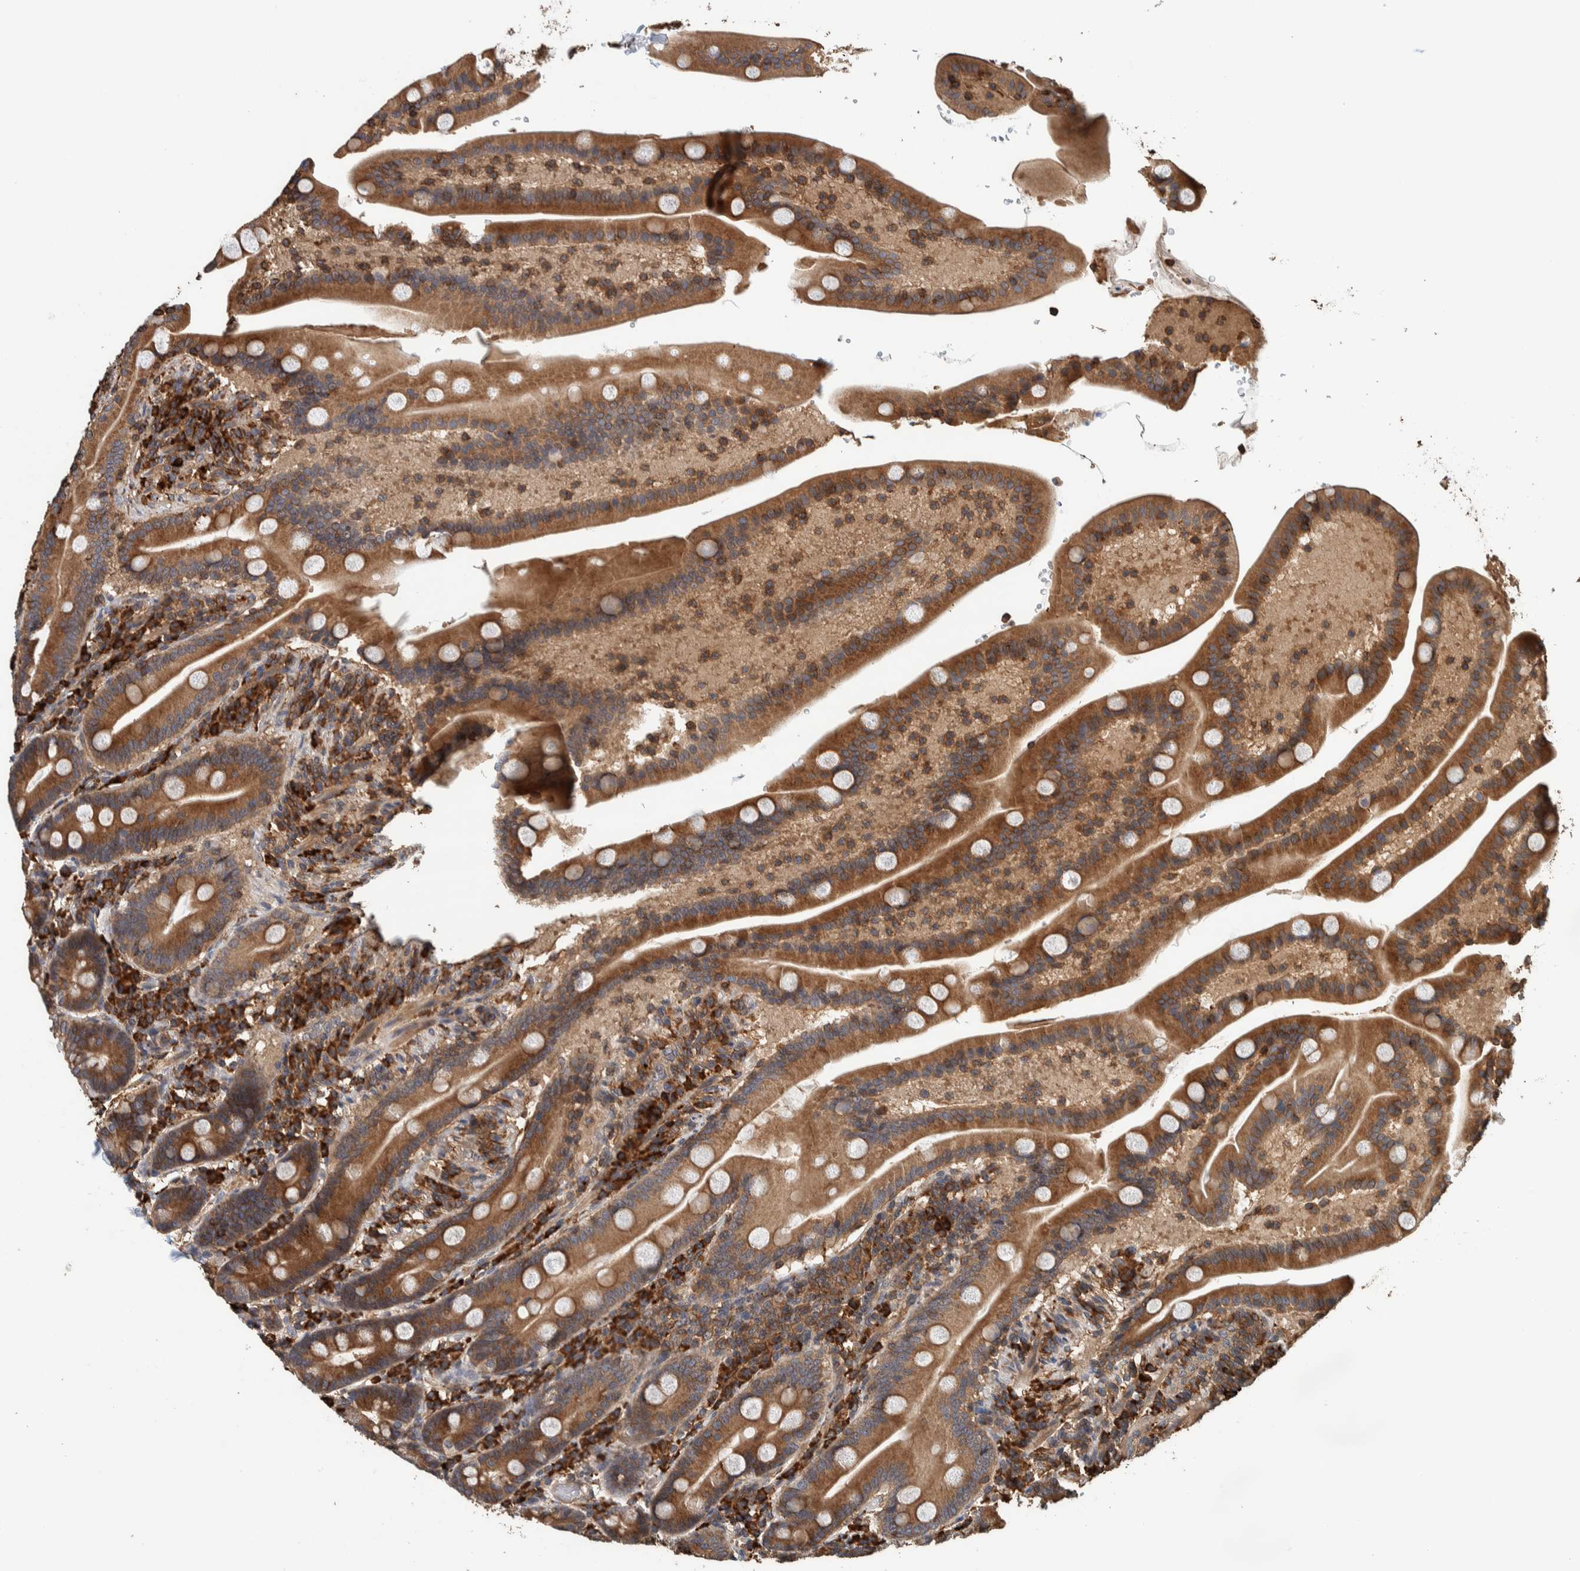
{"staining": {"intensity": "moderate", "quantity": ">75%", "location": "cytoplasmic/membranous"}, "tissue": "duodenum", "cell_type": "Glandular cells", "image_type": "normal", "snomed": [{"axis": "morphology", "description": "Normal tissue, NOS"}, {"axis": "topography", "description": "Duodenum"}], "caption": "IHC staining of benign duodenum, which exhibits medium levels of moderate cytoplasmic/membranous positivity in about >75% of glandular cells indicating moderate cytoplasmic/membranous protein expression. The staining was performed using DAB (3,3'-diaminobenzidine) (brown) for protein detection and nuclei were counterstained in hematoxylin (blue).", "gene": "PLA2G3", "patient": {"sex": "male", "age": 54}}